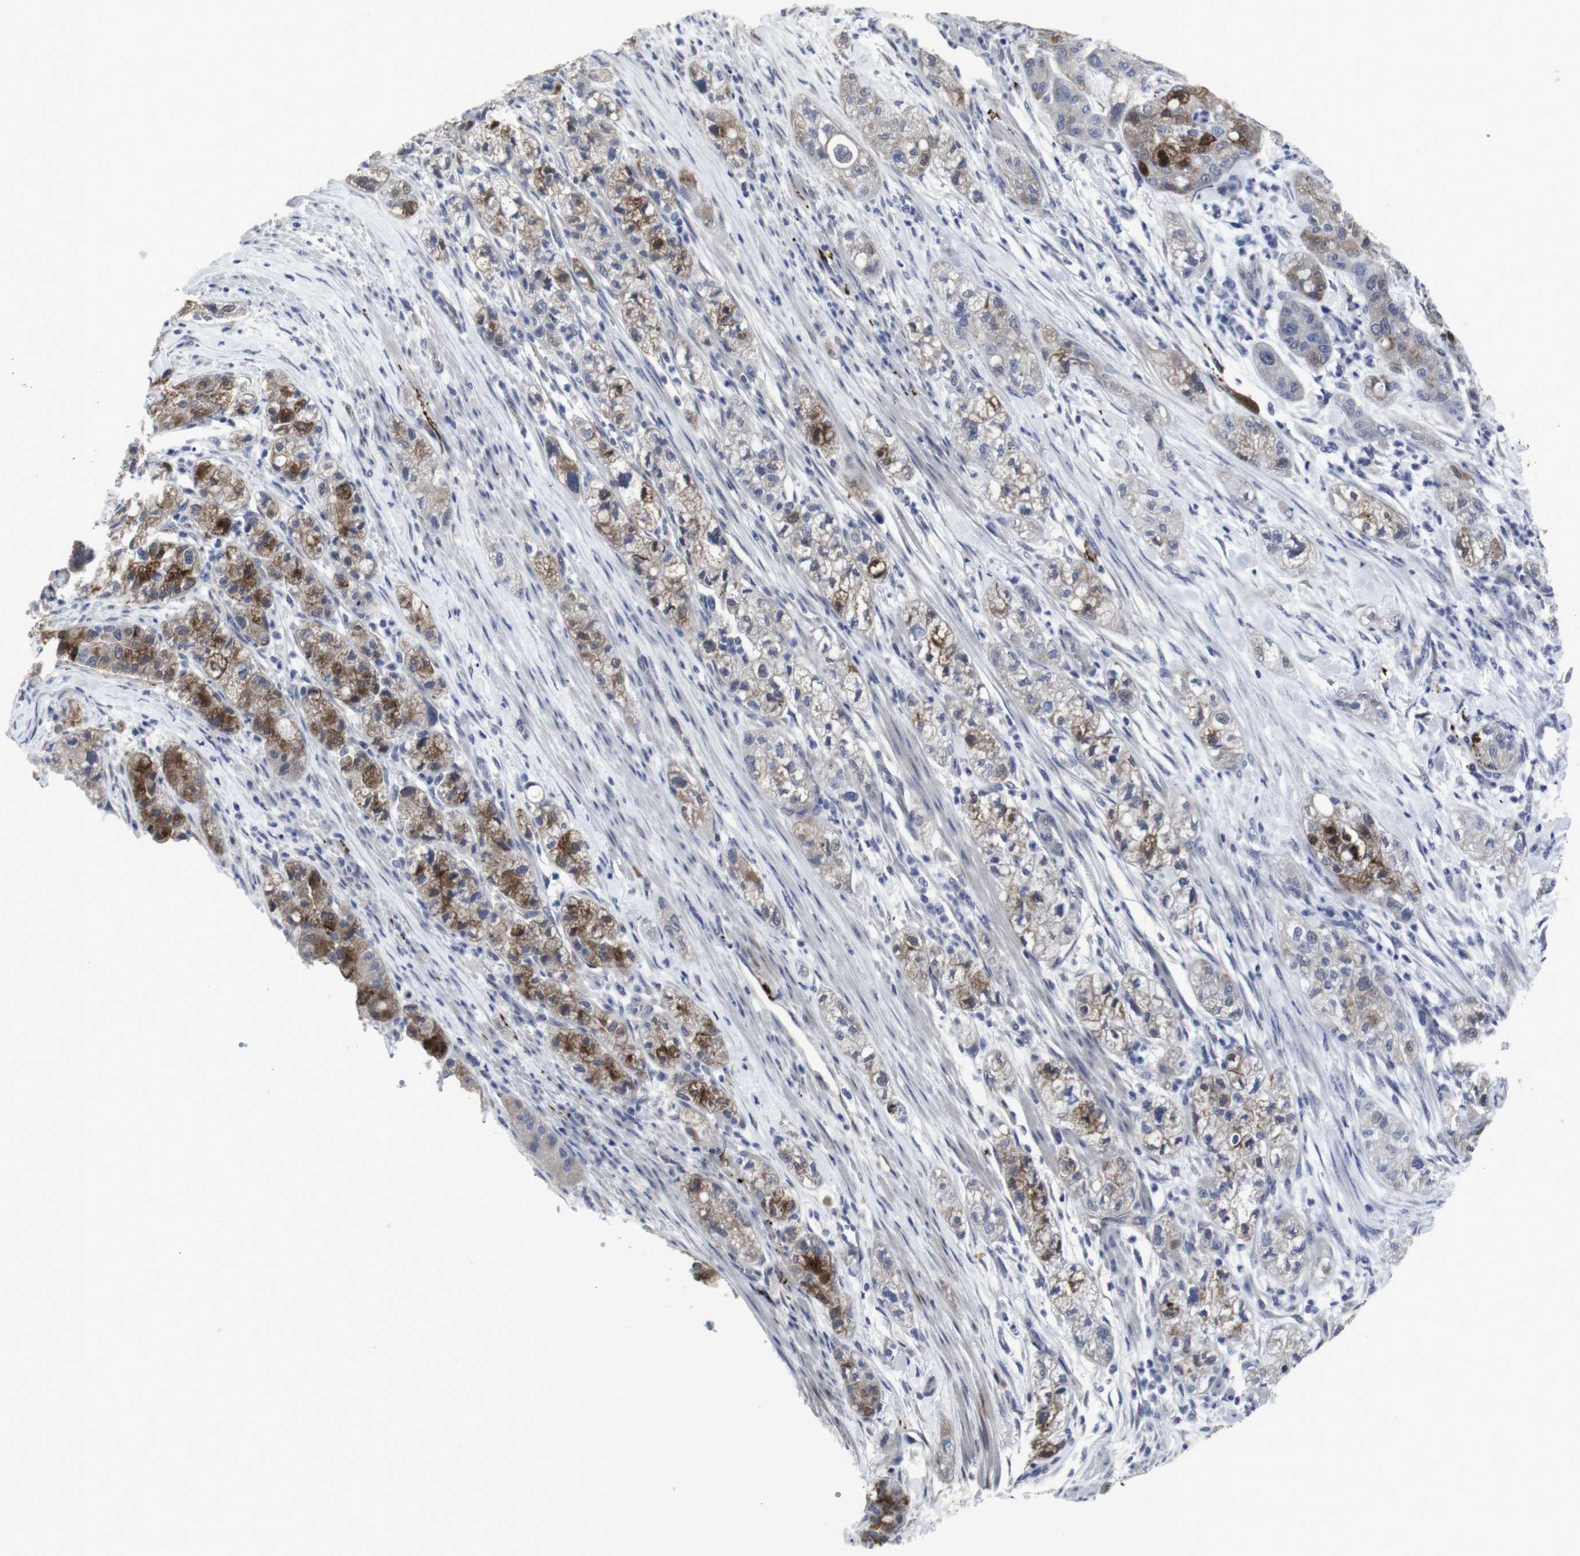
{"staining": {"intensity": "moderate", "quantity": ">75%", "location": "cytoplasmic/membranous"}, "tissue": "pancreatic cancer", "cell_type": "Tumor cells", "image_type": "cancer", "snomed": [{"axis": "morphology", "description": "Adenocarcinoma, NOS"}, {"axis": "topography", "description": "Pancreas"}], "caption": "Pancreatic adenocarcinoma stained with a protein marker displays moderate staining in tumor cells.", "gene": "SNCG", "patient": {"sex": "female", "age": 78}}